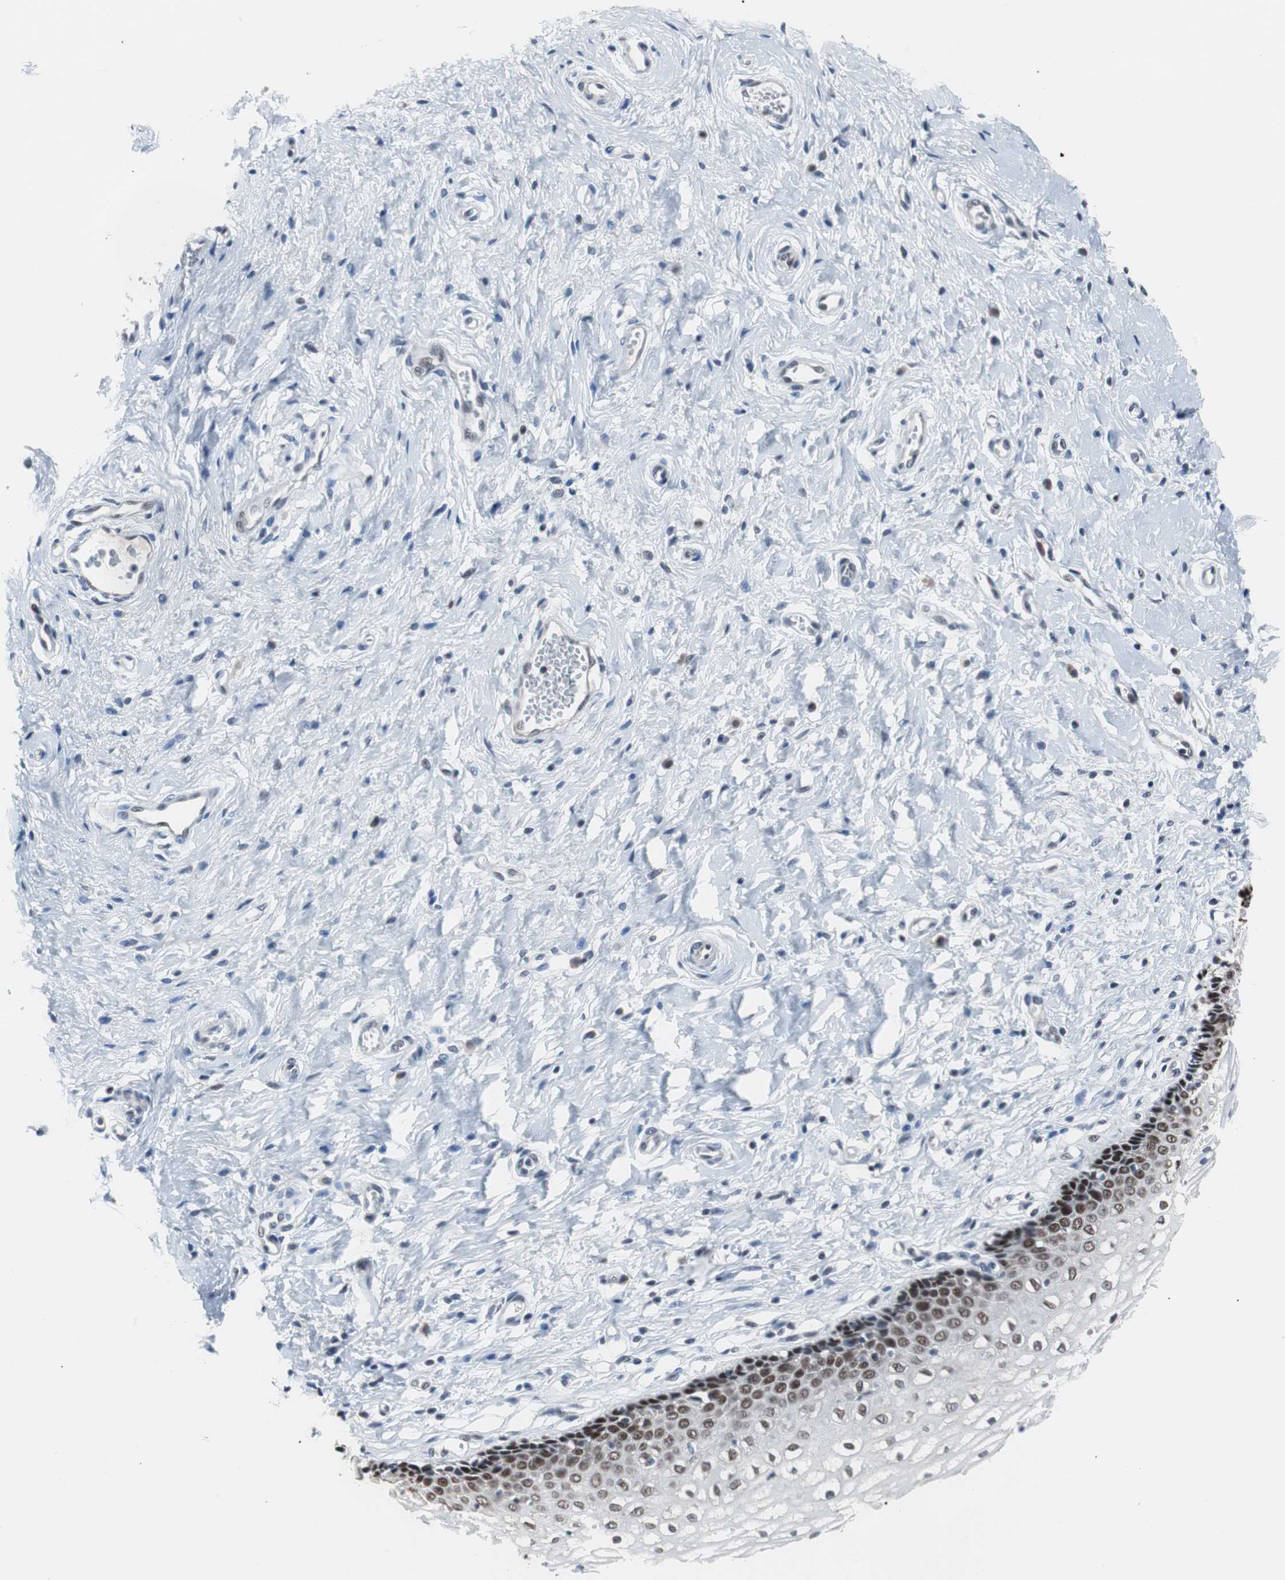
{"staining": {"intensity": "moderate", "quantity": "25%-75%", "location": "nuclear"}, "tissue": "vagina", "cell_type": "Squamous epithelial cells", "image_type": "normal", "snomed": [{"axis": "morphology", "description": "Normal tissue, NOS"}, {"axis": "topography", "description": "Soft tissue"}, {"axis": "topography", "description": "Vagina"}], "caption": "Immunohistochemistry of normal human vagina reveals medium levels of moderate nuclear expression in about 25%-75% of squamous epithelial cells.", "gene": "TP63", "patient": {"sex": "female", "age": 61}}